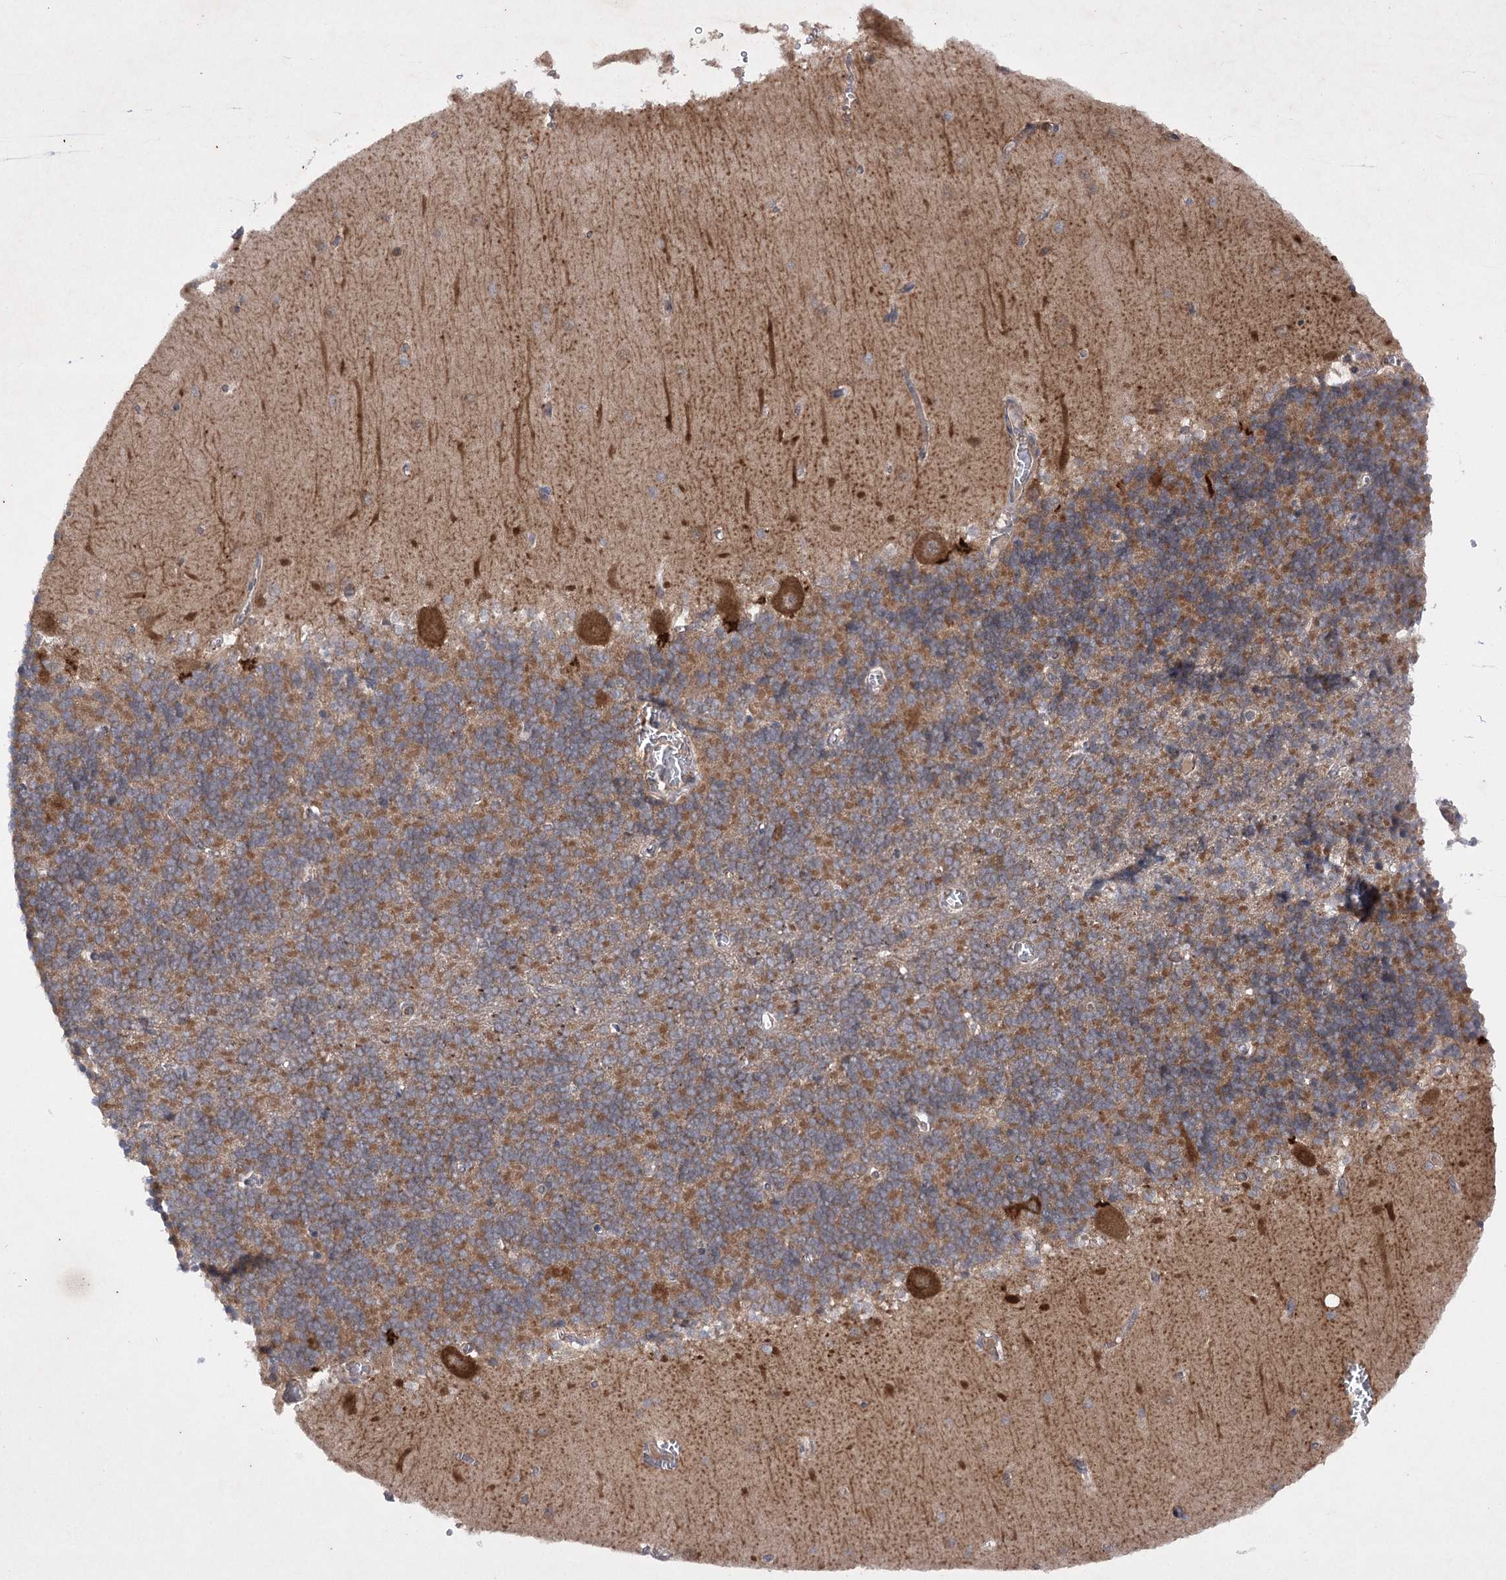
{"staining": {"intensity": "moderate", "quantity": "25%-75%", "location": "cytoplasmic/membranous"}, "tissue": "cerebellum", "cell_type": "Cells in granular layer", "image_type": "normal", "snomed": [{"axis": "morphology", "description": "Normal tissue, NOS"}, {"axis": "topography", "description": "Cerebellum"}], "caption": "Cerebellum stained with DAB (3,3'-diaminobenzidine) IHC exhibits medium levels of moderate cytoplasmic/membranous staining in about 25%-75% of cells in granular layer.", "gene": "BCR", "patient": {"sex": "male", "age": 37}}